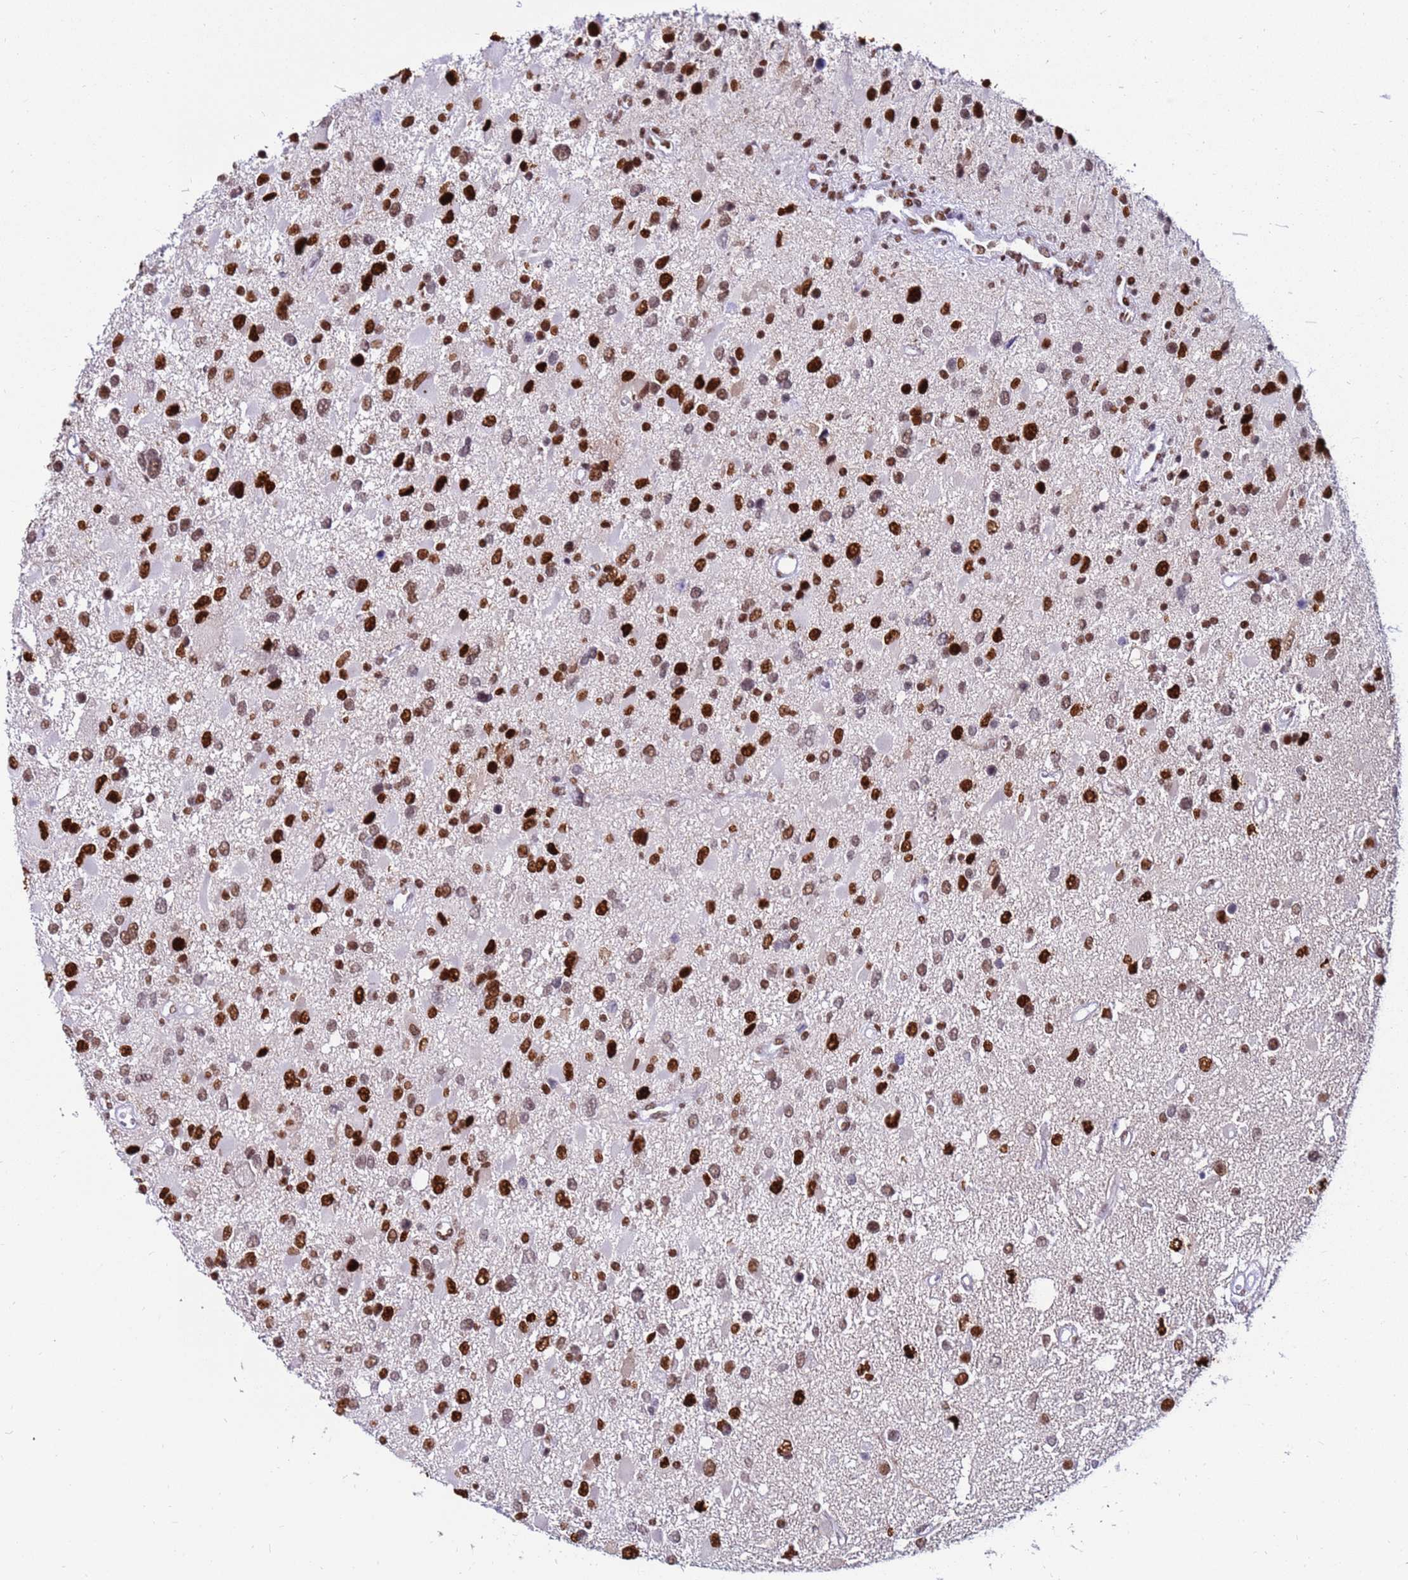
{"staining": {"intensity": "strong", "quantity": ">75%", "location": "nuclear"}, "tissue": "glioma", "cell_type": "Tumor cells", "image_type": "cancer", "snomed": [{"axis": "morphology", "description": "Glioma, malignant, High grade"}, {"axis": "topography", "description": "Brain"}], "caption": "Glioma stained with a protein marker reveals strong staining in tumor cells.", "gene": "KPNA4", "patient": {"sex": "male", "age": 53}}